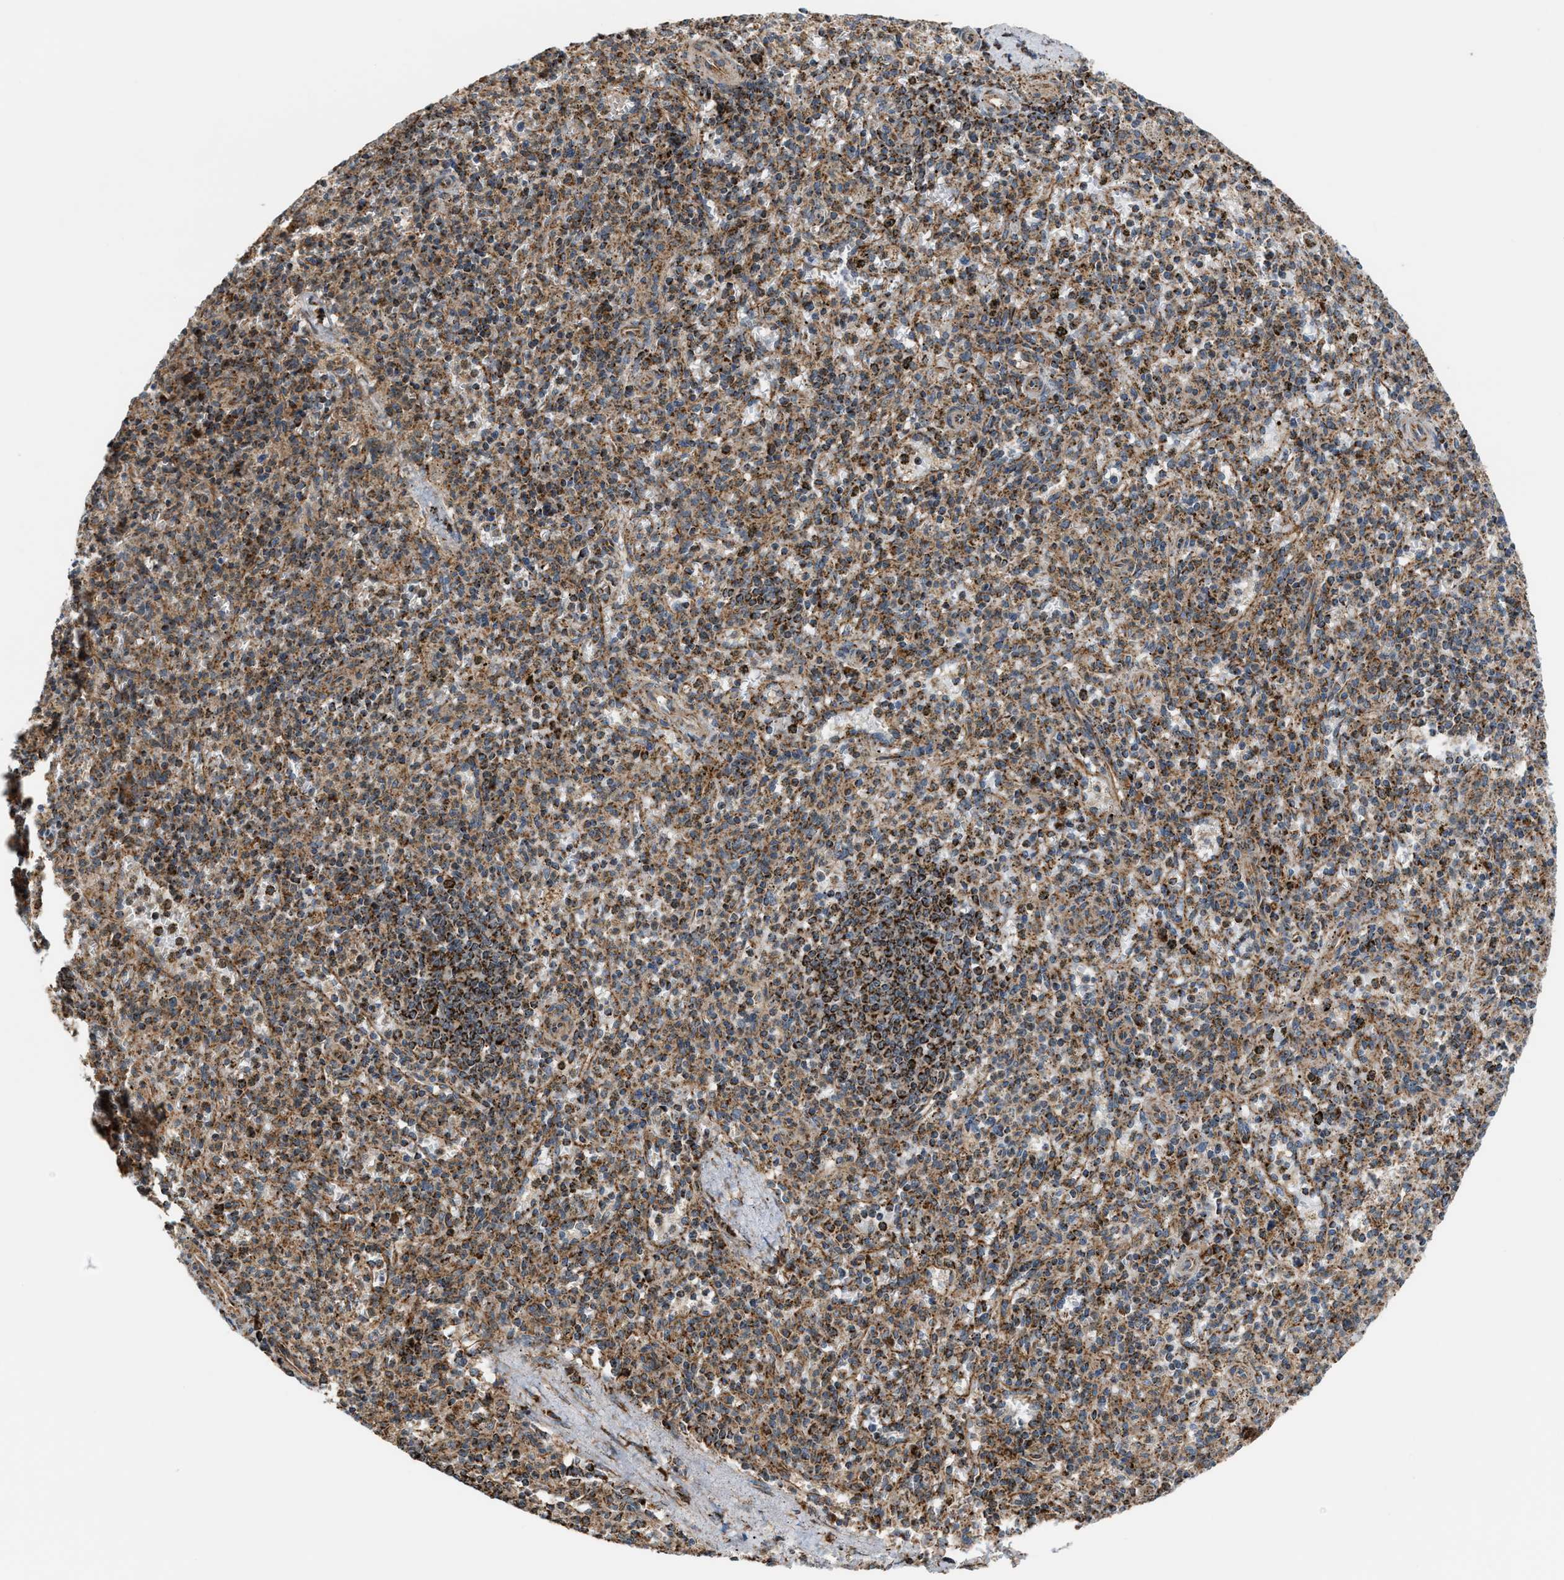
{"staining": {"intensity": "moderate", "quantity": ">75%", "location": "cytoplasmic/membranous"}, "tissue": "spleen", "cell_type": "Cells in red pulp", "image_type": "normal", "snomed": [{"axis": "morphology", "description": "Normal tissue, NOS"}, {"axis": "topography", "description": "Spleen"}], "caption": "The image displays a brown stain indicating the presence of a protein in the cytoplasmic/membranous of cells in red pulp in spleen. (DAB IHC with brightfield microscopy, high magnification).", "gene": "SGSM2", "patient": {"sex": "male", "age": 72}}